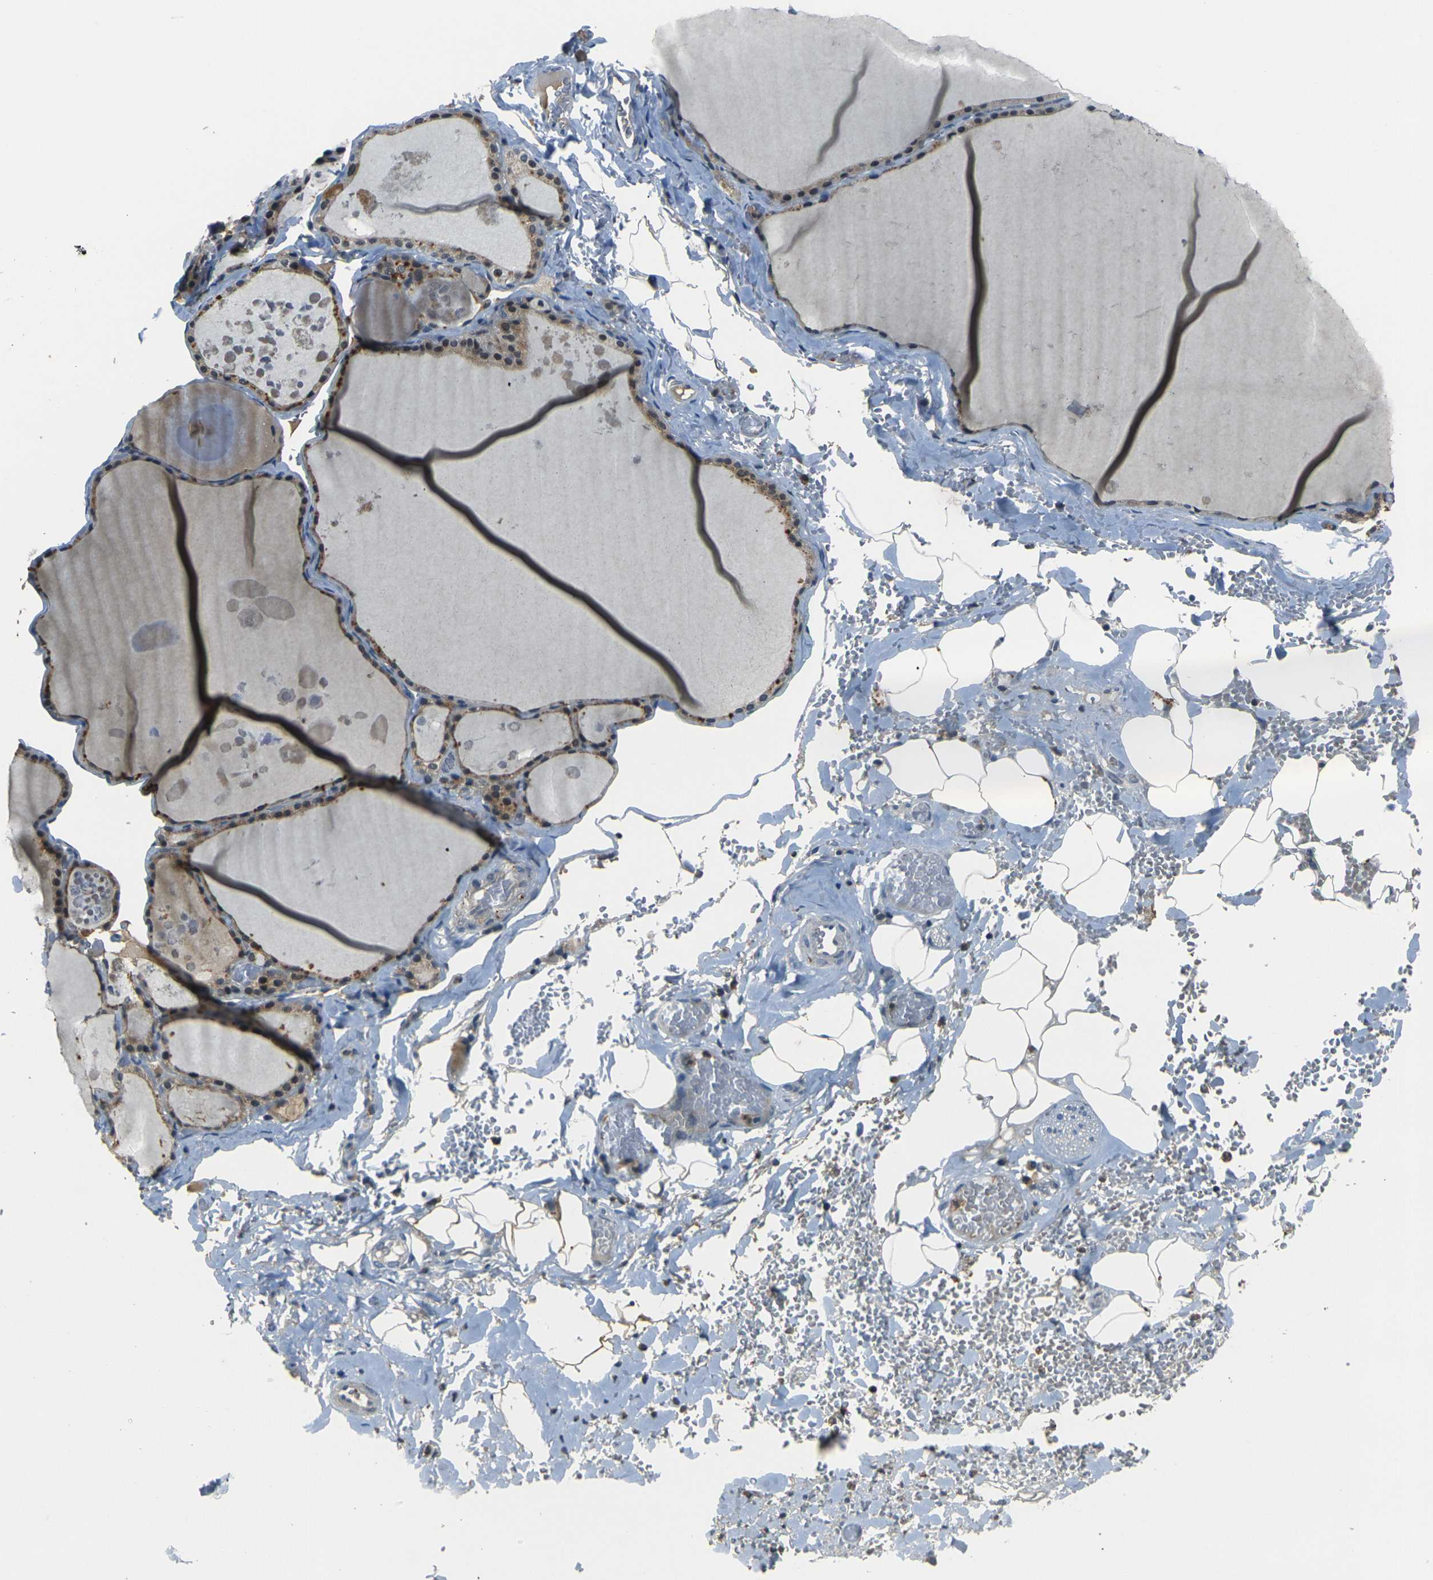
{"staining": {"intensity": "moderate", "quantity": ">75%", "location": "cytoplasmic/membranous"}, "tissue": "thyroid gland", "cell_type": "Glandular cells", "image_type": "normal", "snomed": [{"axis": "morphology", "description": "Normal tissue, NOS"}, {"axis": "topography", "description": "Thyroid gland"}], "caption": "Immunohistochemistry (IHC) of benign thyroid gland displays medium levels of moderate cytoplasmic/membranous positivity in about >75% of glandular cells.", "gene": "PIGL", "patient": {"sex": "male", "age": 56}}